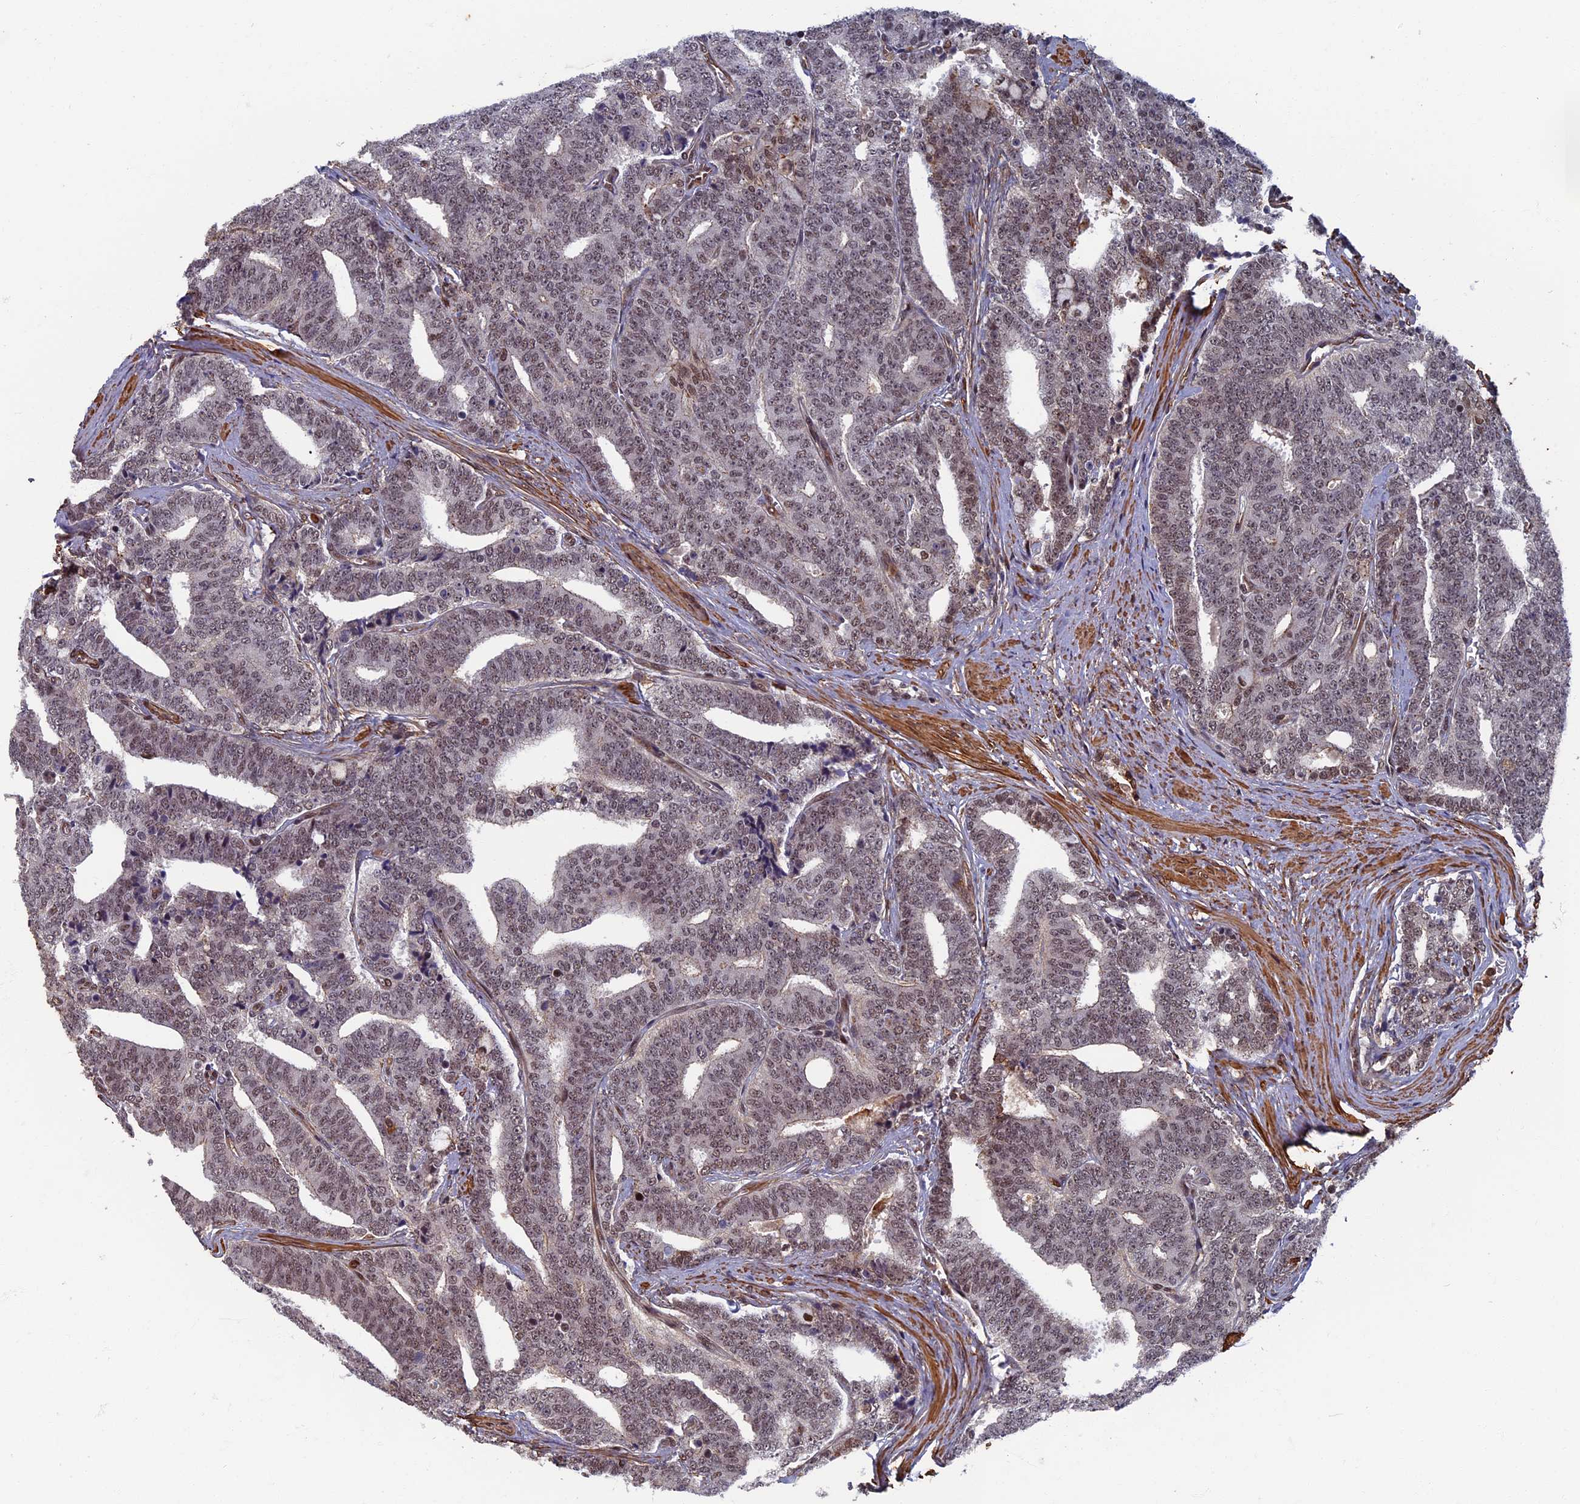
{"staining": {"intensity": "weak", "quantity": ">75%", "location": "nuclear"}, "tissue": "prostate cancer", "cell_type": "Tumor cells", "image_type": "cancer", "snomed": [{"axis": "morphology", "description": "Adenocarcinoma, High grade"}, {"axis": "topography", "description": "Prostate and seminal vesicle, NOS"}], "caption": "Immunohistochemical staining of human prostate high-grade adenocarcinoma demonstrates low levels of weak nuclear staining in about >75% of tumor cells.", "gene": "CTDP1", "patient": {"sex": "male", "age": 67}}